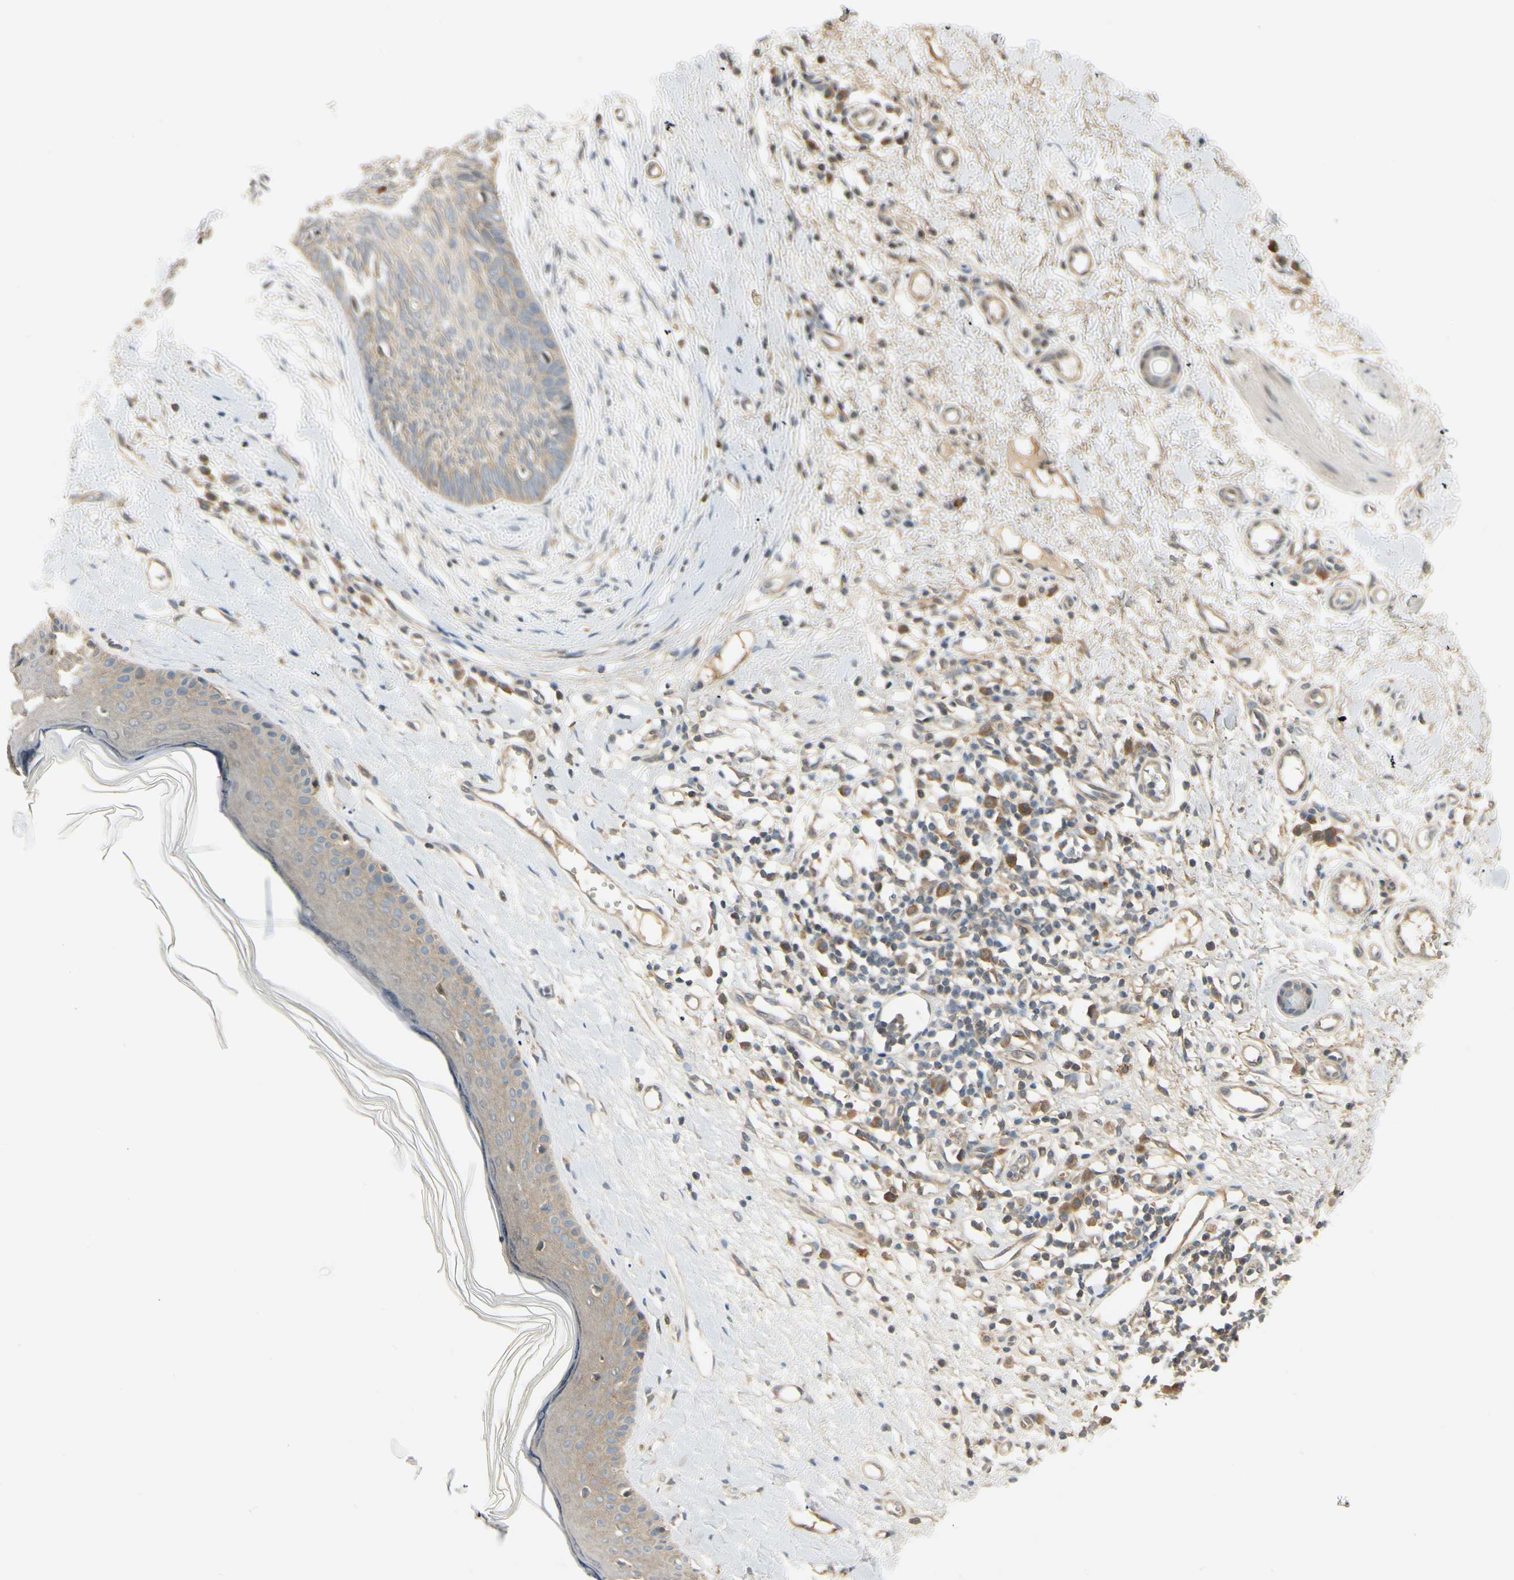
{"staining": {"intensity": "weak", "quantity": "25%-75%", "location": "cytoplasmic/membranous"}, "tissue": "skin cancer", "cell_type": "Tumor cells", "image_type": "cancer", "snomed": [{"axis": "morphology", "description": "Normal tissue, NOS"}, {"axis": "morphology", "description": "Basal cell carcinoma"}, {"axis": "topography", "description": "Skin"}], "caption": "Skin cancer was stained to show a protein in brown. There is low levels of weak cytoplasmic/membranous expression in approximately 25%-75% of tumor cells.", "gene": "EPHB3", "patient": {"sex": "male", "age": 71}}